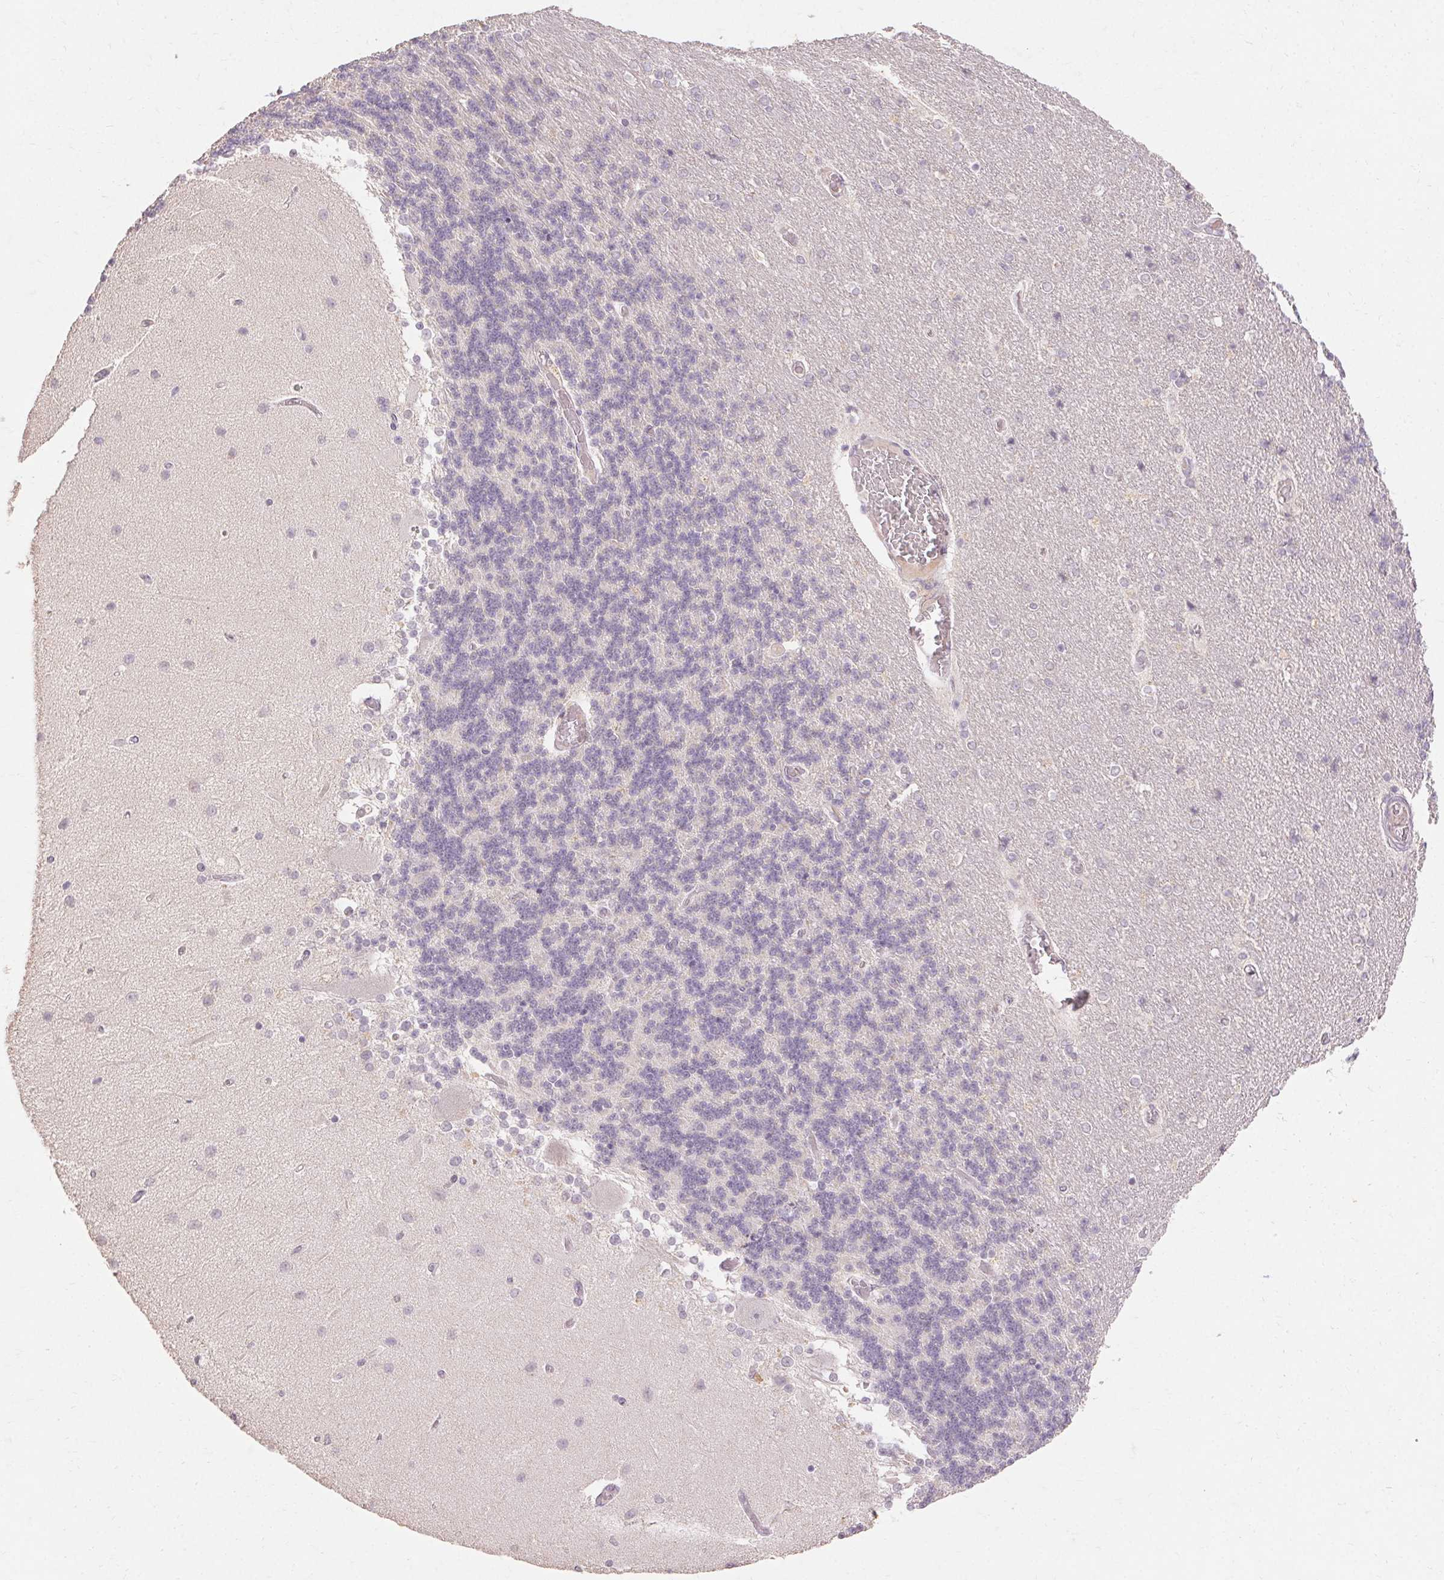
{"staining": {"intensity": "negative", "quantity": "none", "location": "none"}, "tissue": "cerebellum", "cell_type": "Cells in granular layer", "image_type": "normal", "snomed": [{"axis": "morphology", "description": "Normal tissue, NOS"}, {"axis": "topography", "description": "Cerebellum"}], "caption": "Histopathology image shows no significant protein expression in cells in granular layer of benign cerebellum.", "gene": "SKP2", "patient": {"sex": "female", "age": 54}}